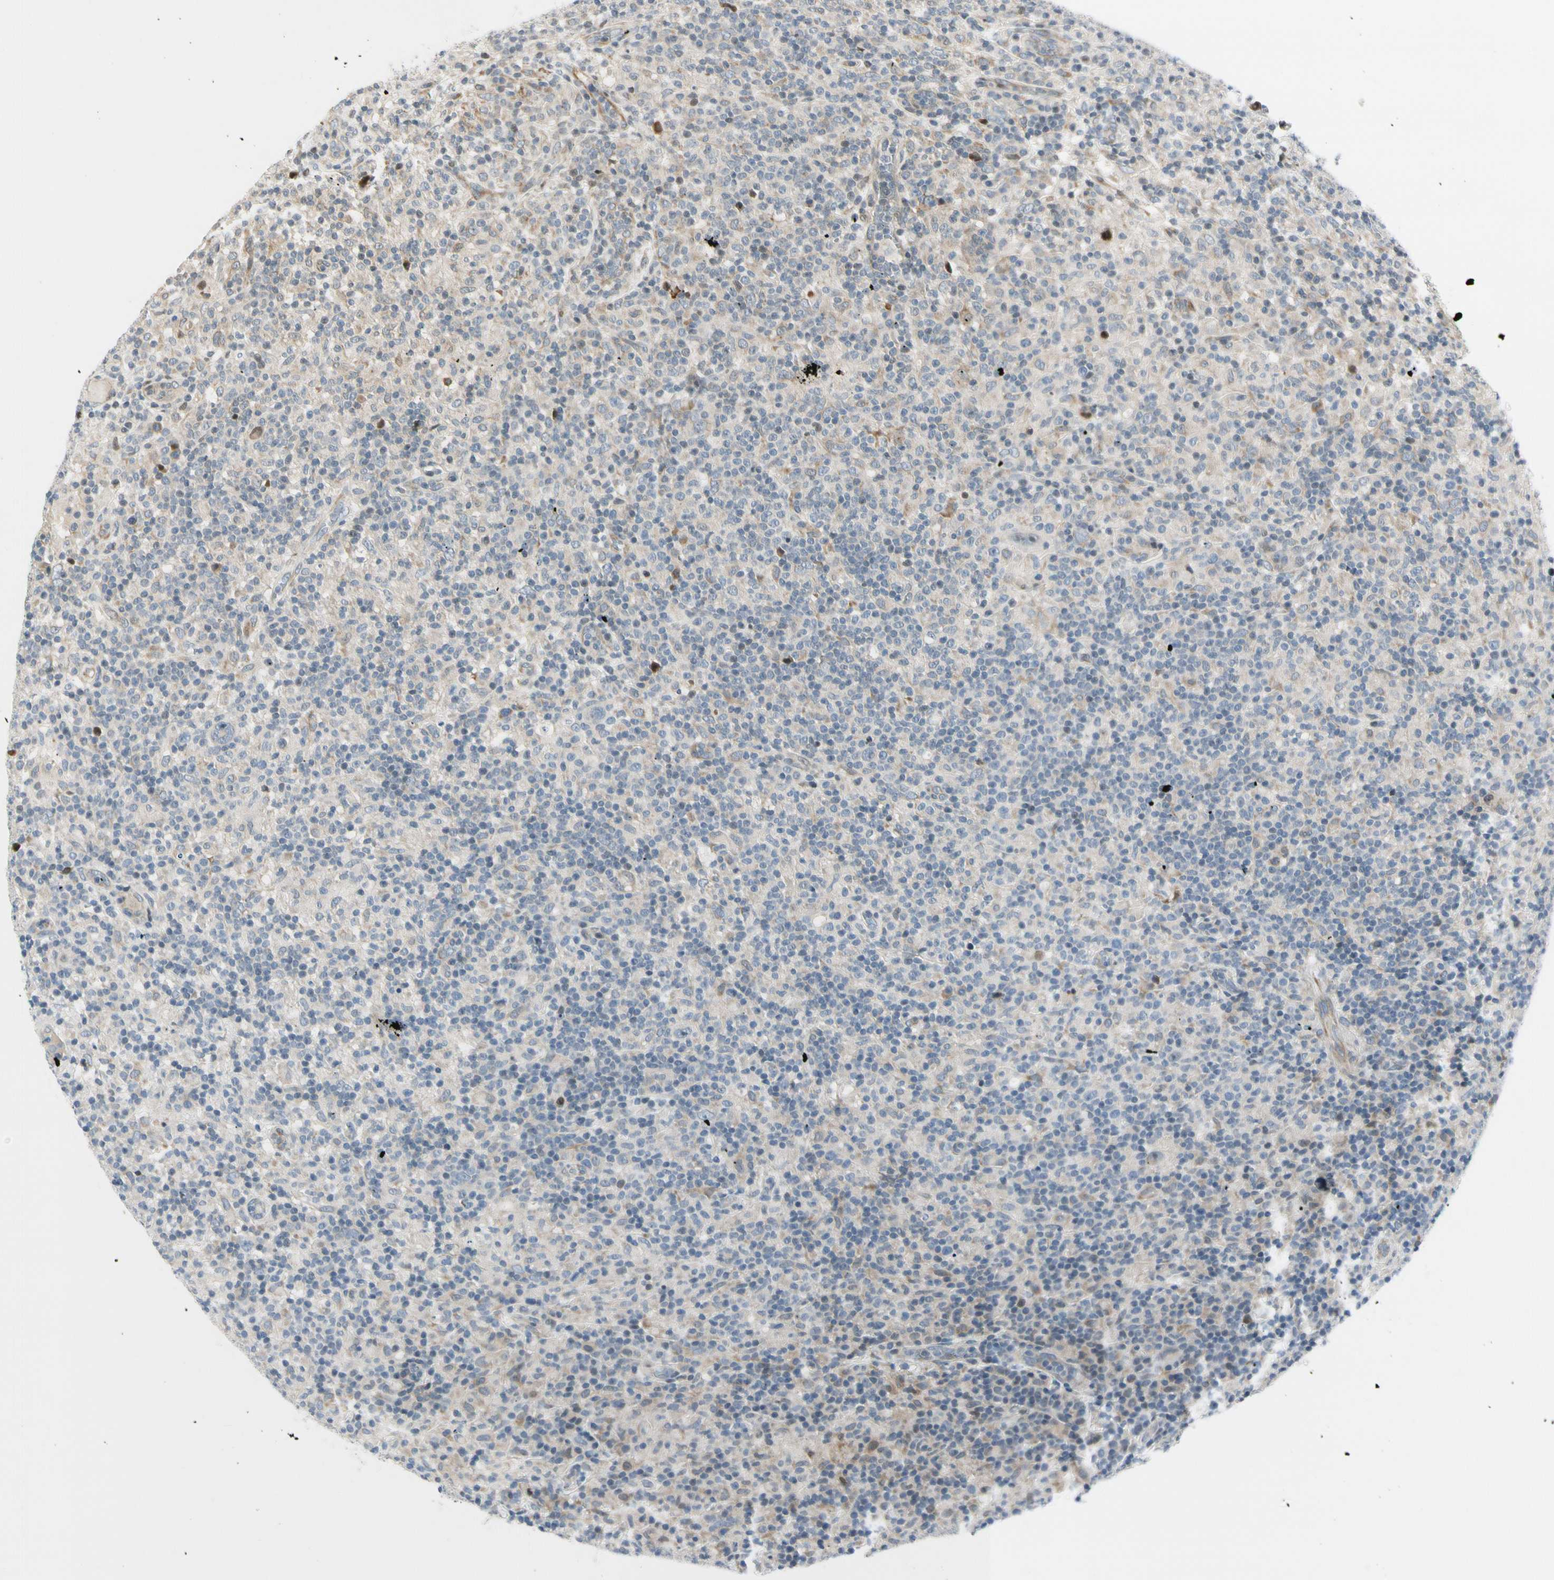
{"staining": {"intensity": "weak", "quantity": "<25%", "location": "cytoplasmic/membranous"}, "tissue": "lymphoma", "cell_type": "Tumor cells", "image_type": "cancer", "snomed": [{"axis": "morphology", "description": "Hodgkin's disease, NOS"}, {"axis": "topography", "description": "Lymph node"}], "caption": "This is an immunohistochemistry photomicrograph of human Hodgkin's disease. There is no expression in tumor cells.", "gene": "NPDC1", "patient": {"sex": "male", "age": 70}}